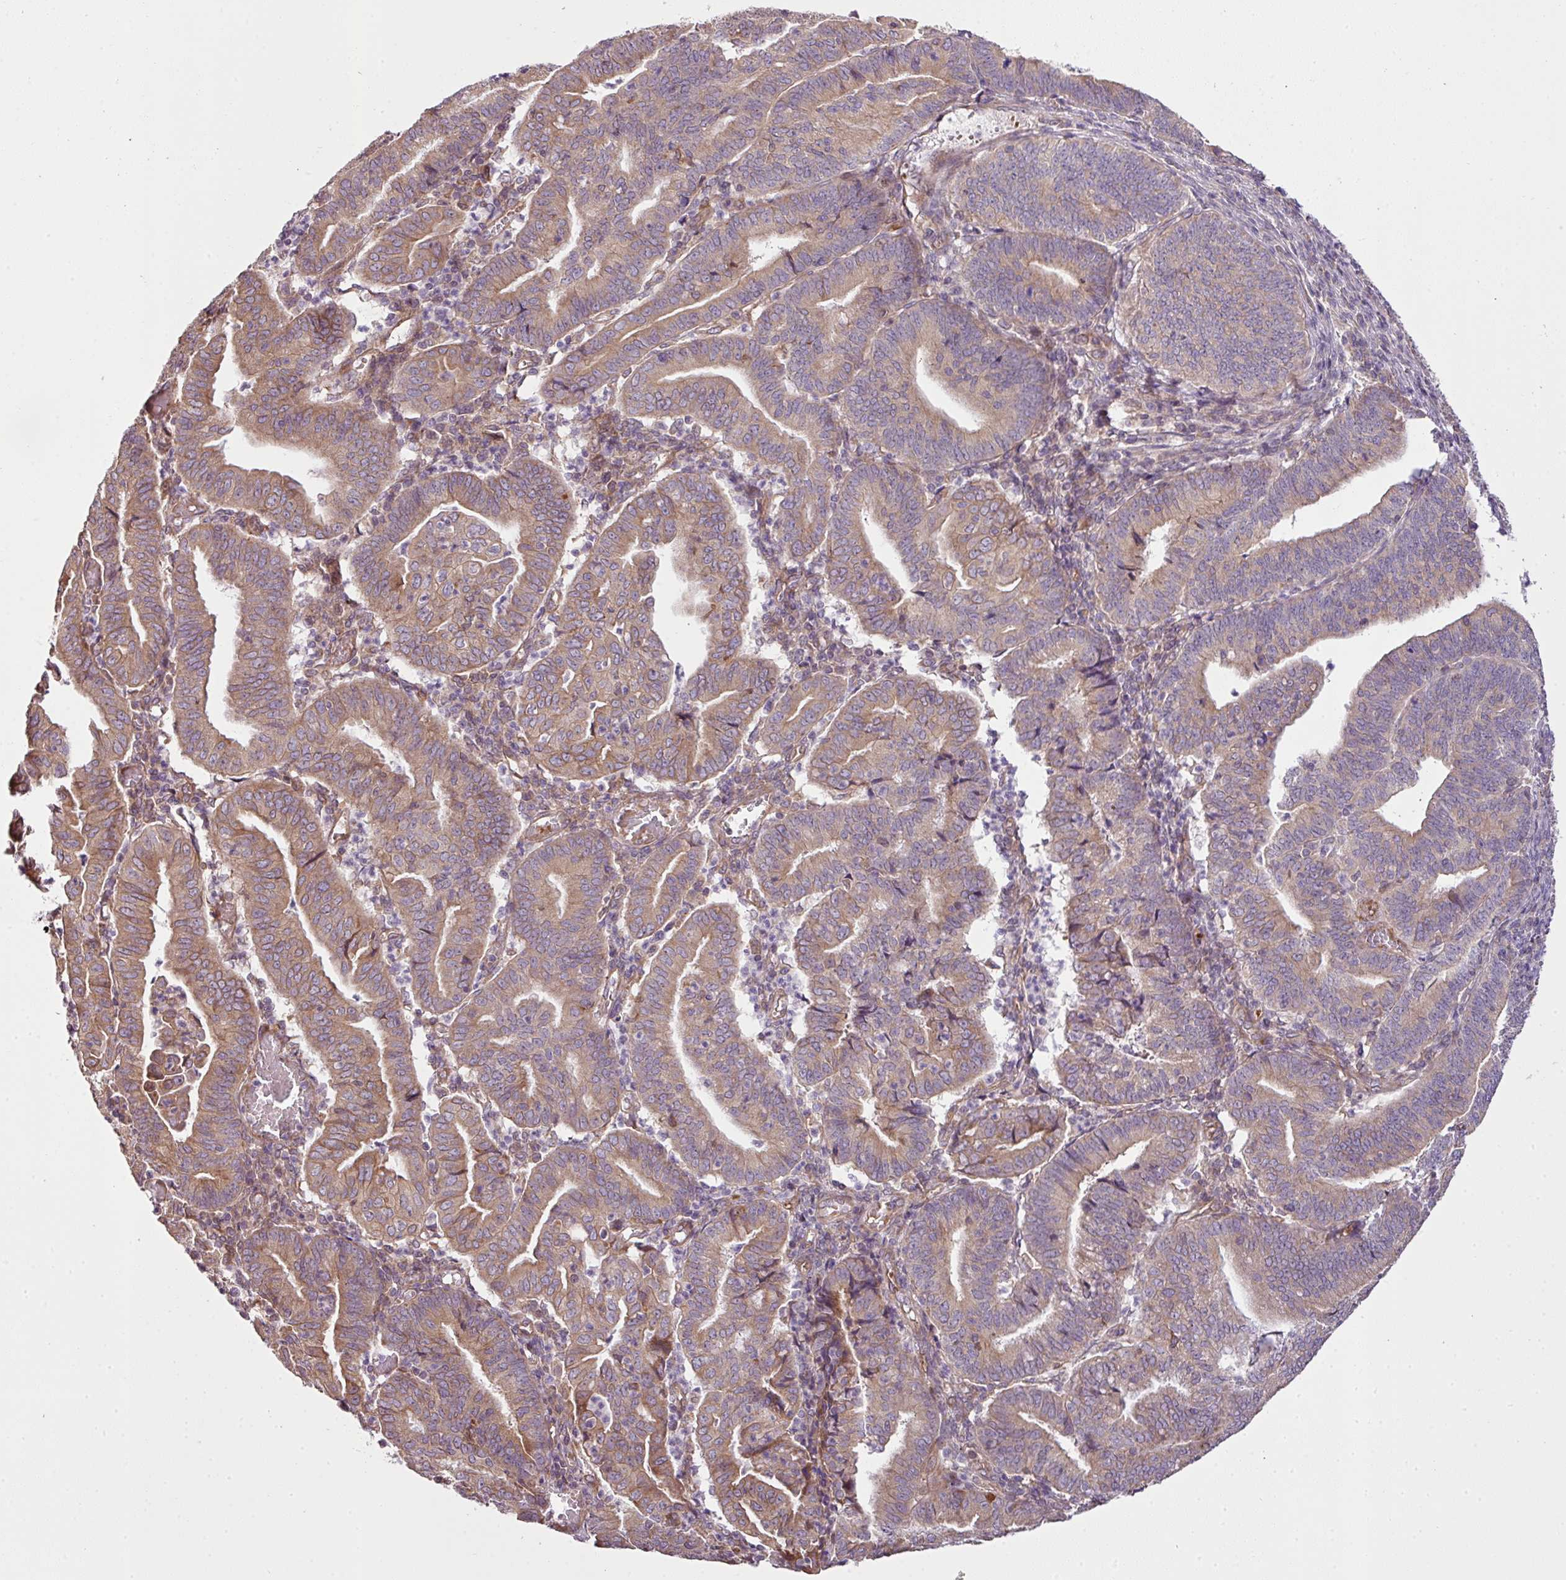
{"staining": {"intensity": "moderate", "quantity": ">75%", "location": "cytoplasmic/membranous"}, "tissue": "endometrial cancer", "cell_type": "Tumor cells", "image_type": "cancer", "snomed": [{"axis": "morphology", "description": "Adenocarcinoma, NOS"}, {"axis": "topography", "description": "Endometrium"}], "caption": "A medium amount of moderate cytoplasmic/membranous expression is appreciated in about >75% of tumor cells in adenocarcinoma (endometrial) tissue.", "gene": "COX18", "patient": {"sex": "female", "age": 60}}